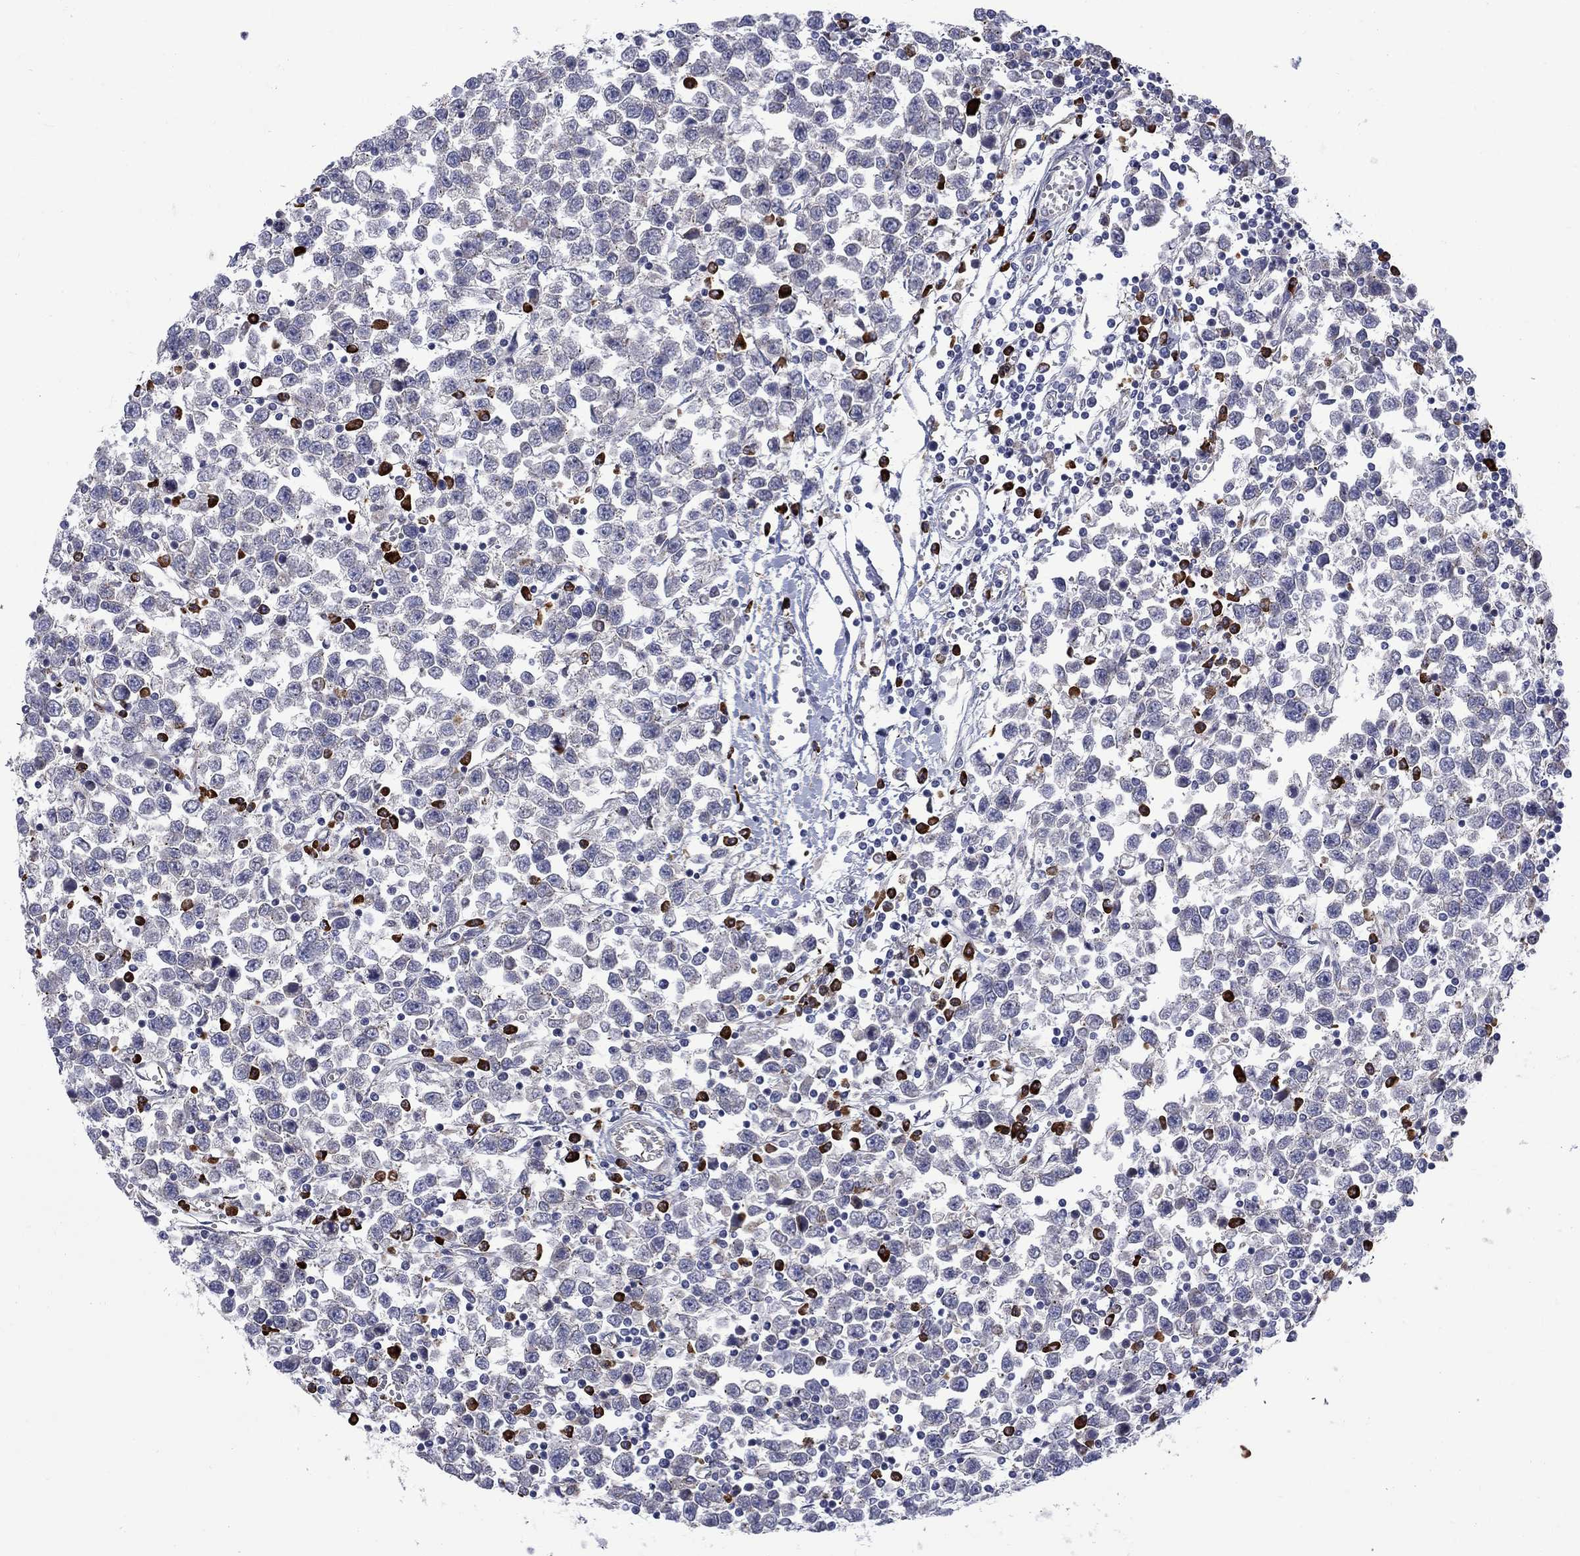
{"staining": {"intensity": "negative", "quantity": "none", "location": "none"}, "tissue": "testis cancer", "cell_type": "Tumor cells", "image_type": "cancer", "snomed": [{"axis": "morphology", "description": "Seminoma, NOS"}, {"axis": "topography", "description": "Testis"}], "caption": "A histopathology image of human seminoma (testis) is negative for staining in tumor cells.", "gene": "ASNS", "patient": {"sex": "male", "age": 34}}